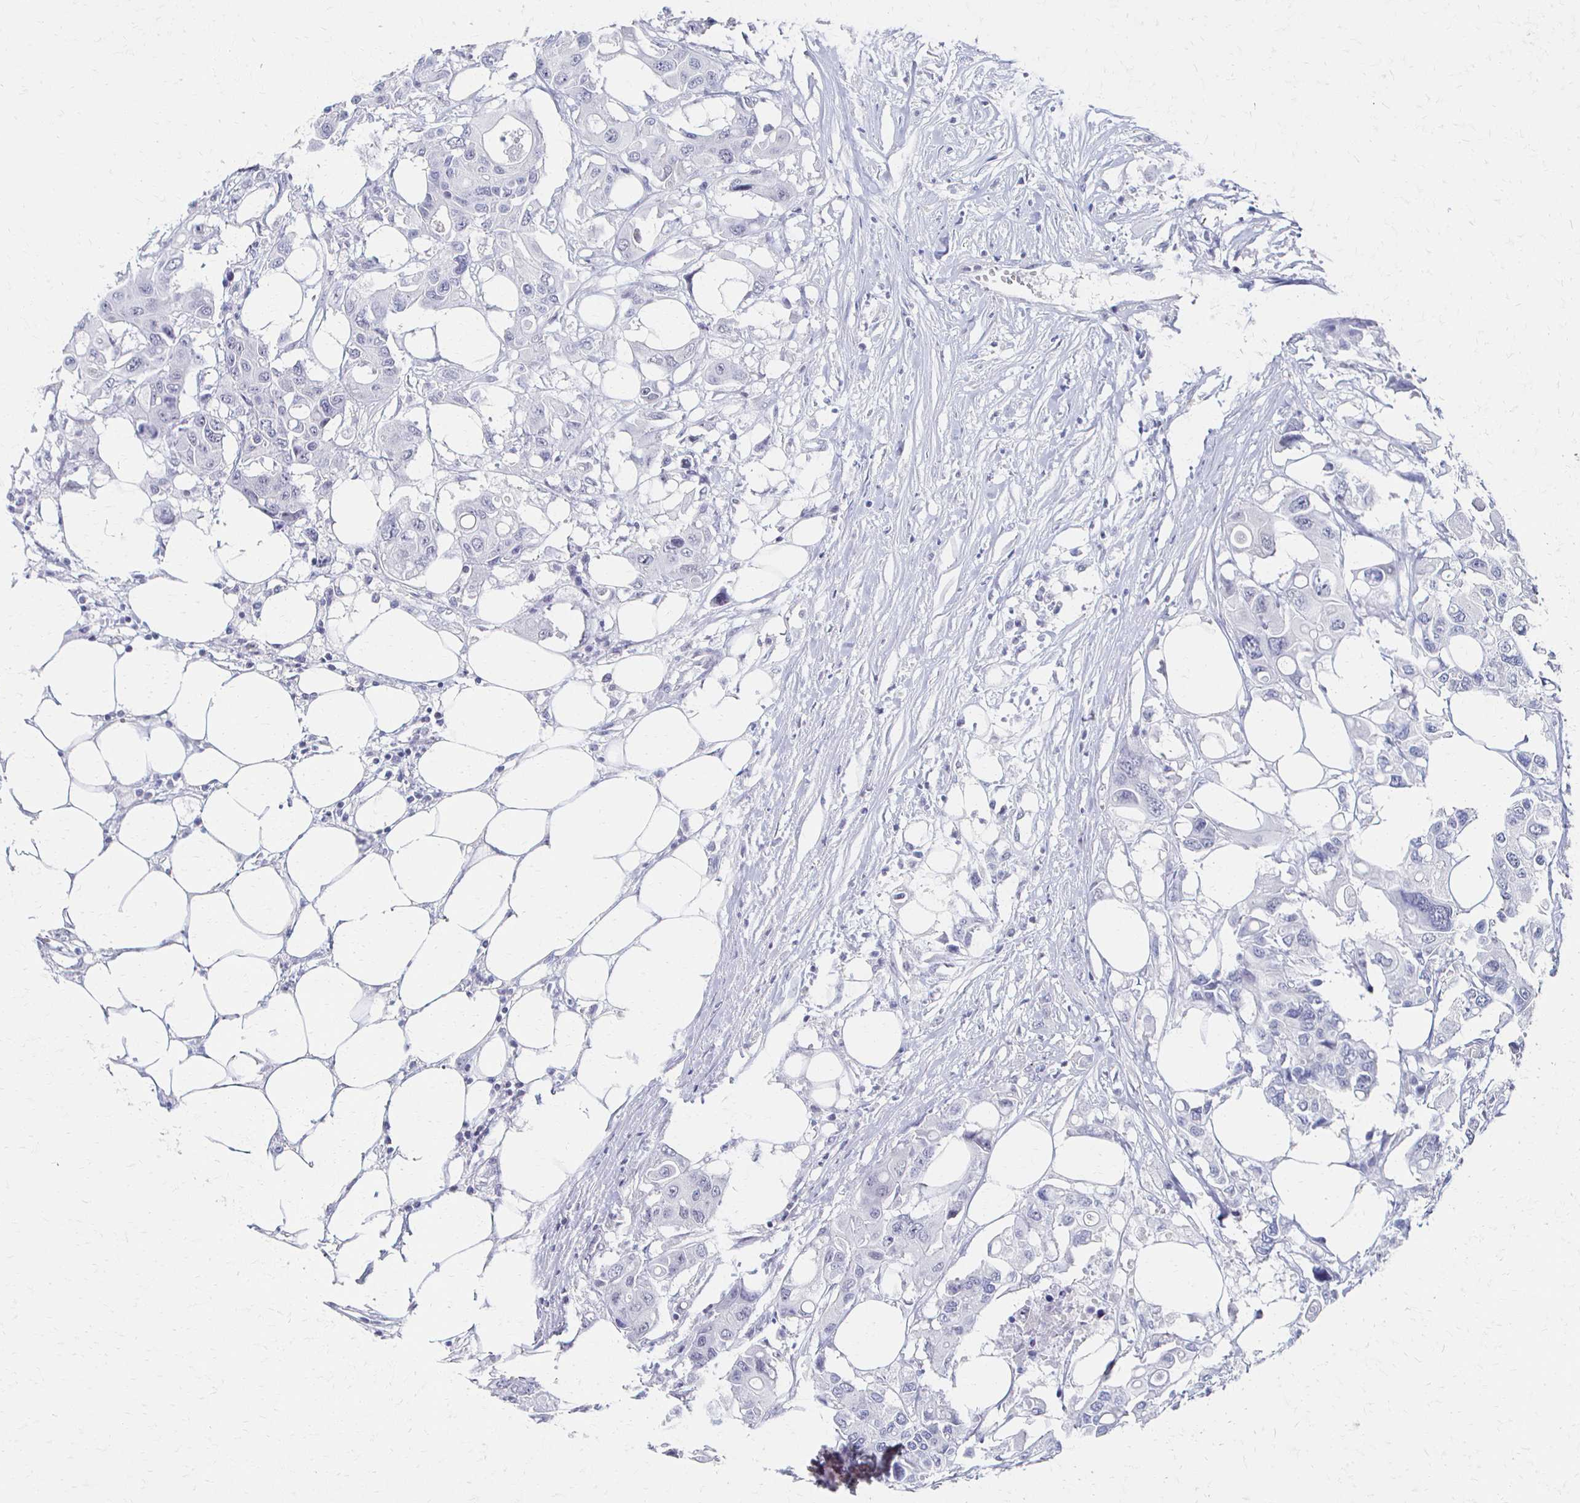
{"staining": {"intensity": "negative", "quantity": "none", "location": "none"}, "tissue": "colorectal cancer", "cell_type": "Tumor cells", "image_type": "cancer", "snomed": [{"axis": "morphology", "description": "Adenocarcinoma, NOS"}, {"axis": "topography", "description": "Colon"}], "caption": "A photomicrograph of colorectal cancer (adenocarcinoma) stained for a protein displays no brown staining in tumor cells. (Stains: DAB (3,3'-diaminobenzidine) immunohistochemistry with hematoxylin counter stain, Microscopy: brightfield microscopy at high magnification).", "gene": "CXCR2", "patient": {"sex": "male", "age": 77}}